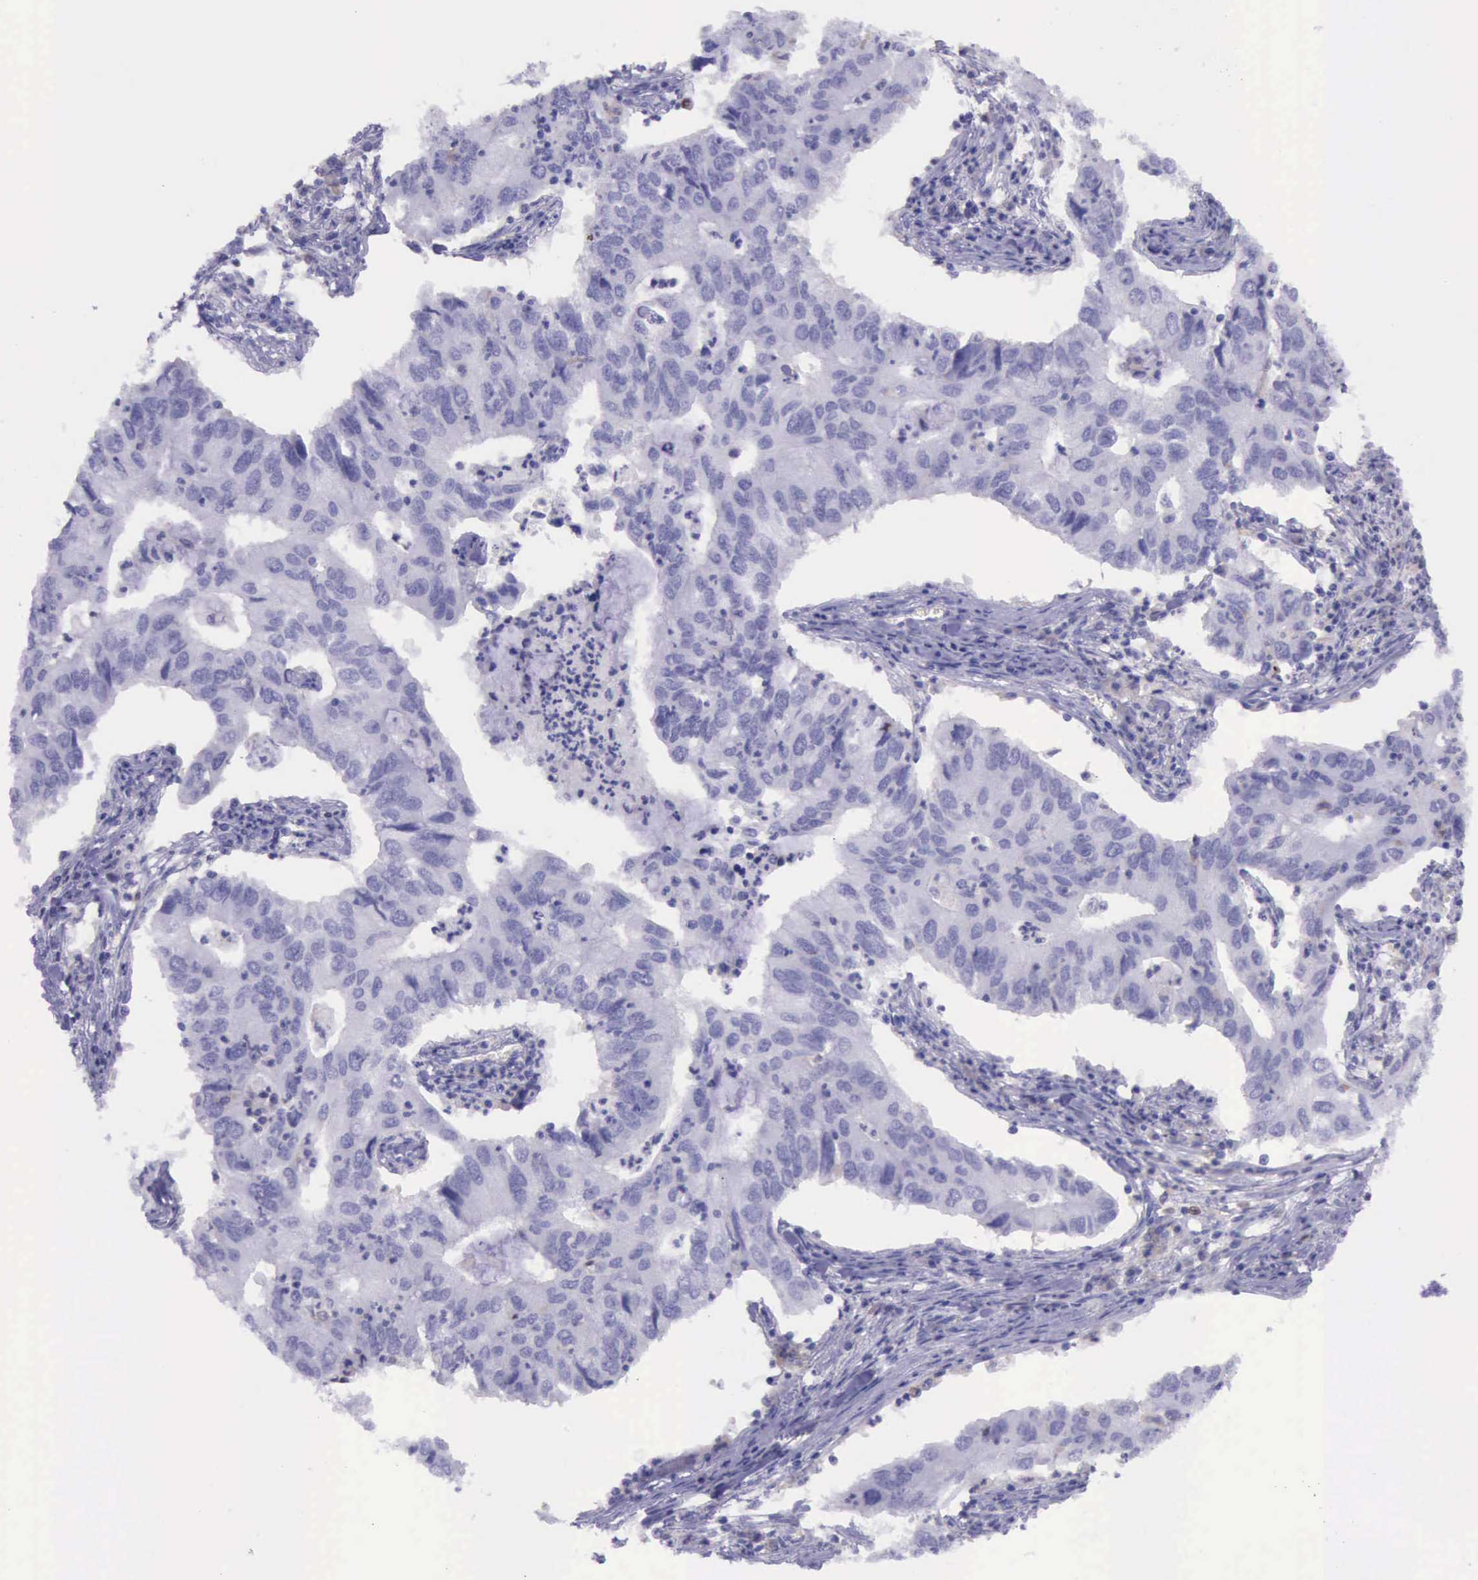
{"staining": {"intensity": "negative", "quantity": "none", "location": "none"}, "tissue": "lung cancer", "cell_type": "Tumor cells", "image_type": "cancer", "snomed": [{"axis": "morphology", "description": "Adenocarcinoma, NOS"}, {"axis": "topography", "description": "Lung"}], "caption": "The immunohistochemistry micrograph has no significant positivity in tumor cells of adenocarcinoma (lung) tissue. Nuclei are stained in blue.", "gene": "BTK", "patient": {"sex": "male", "age": 48}}